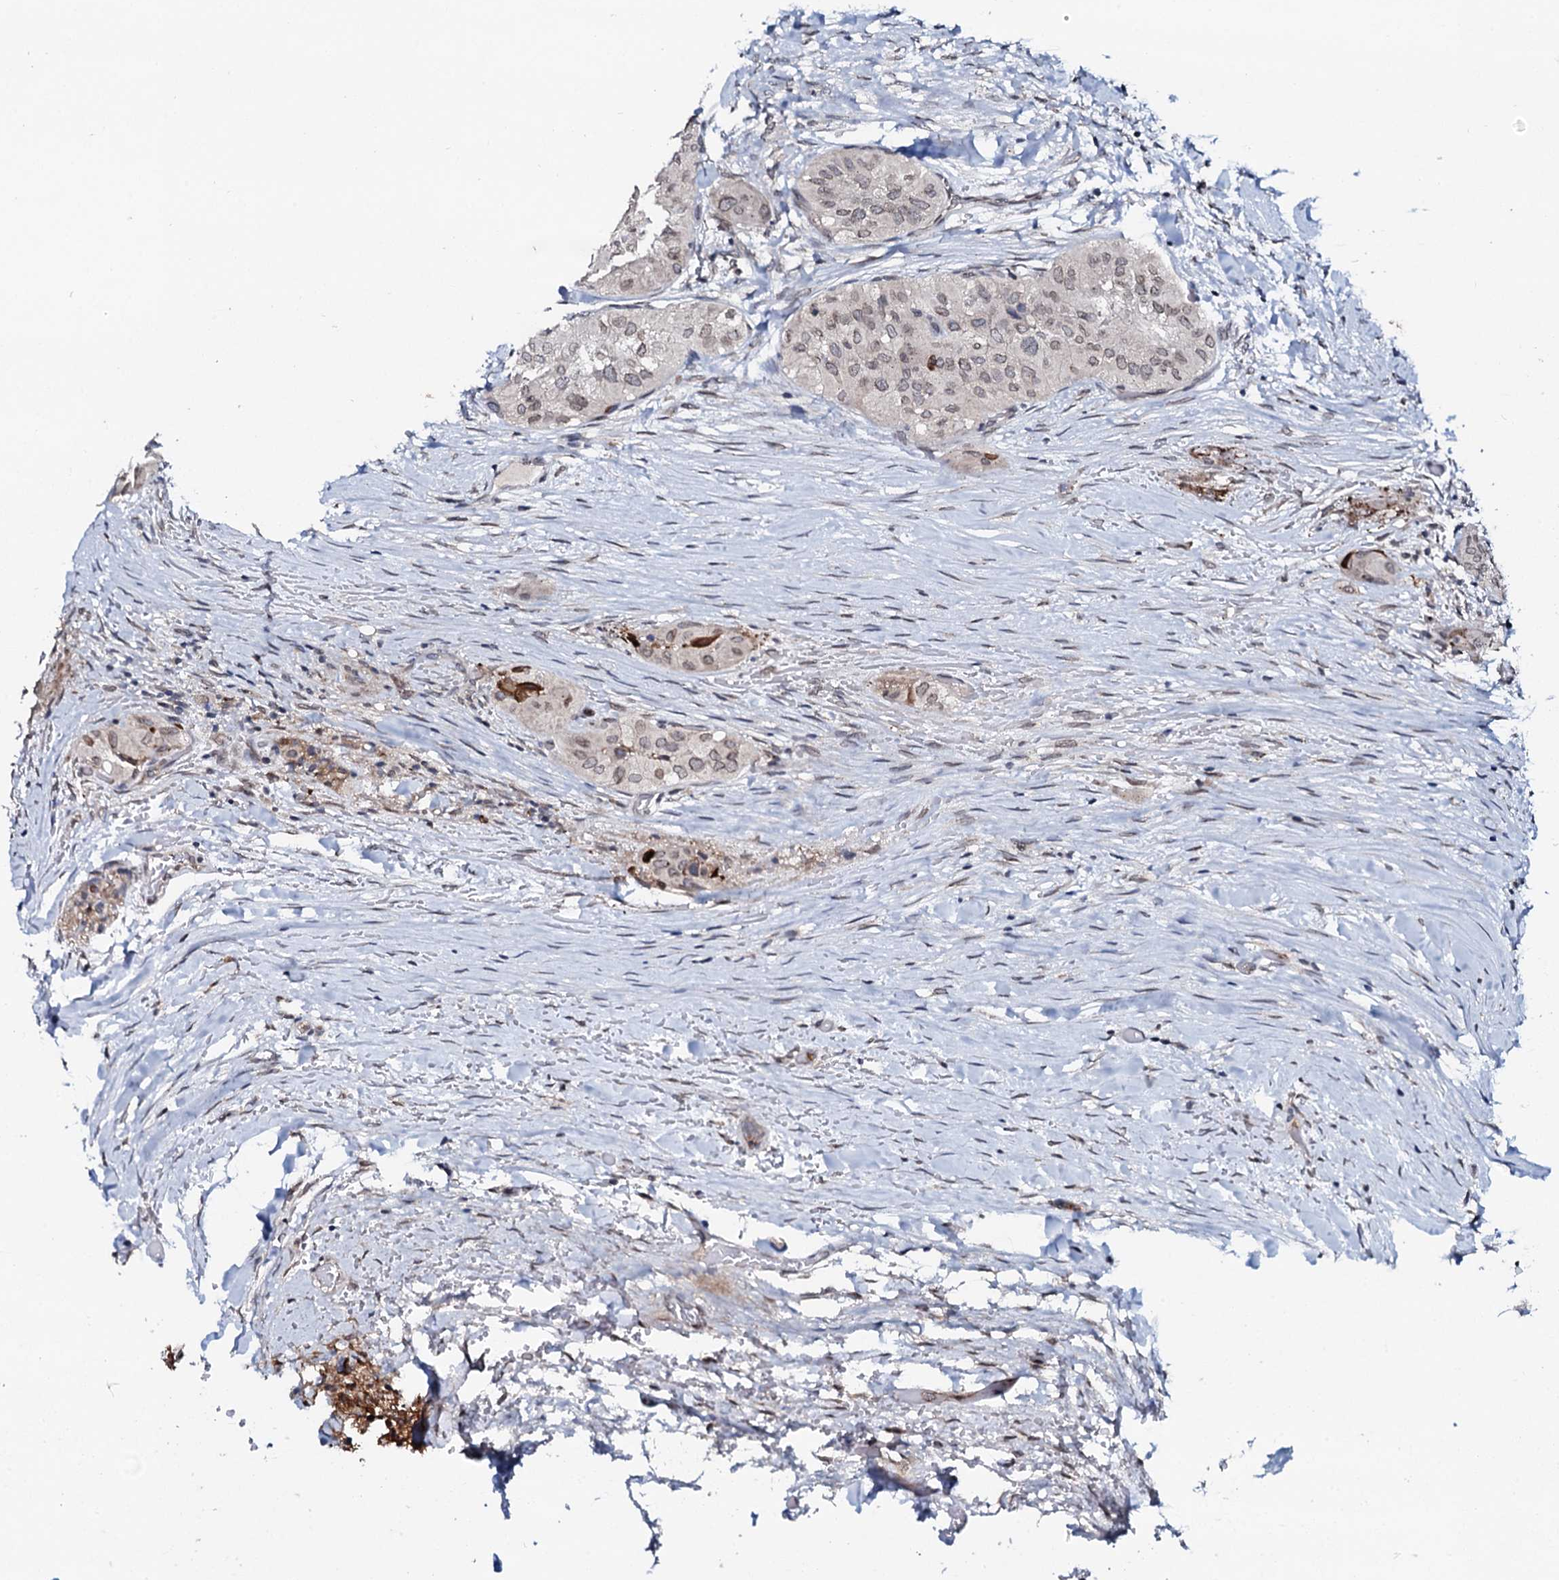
{"staining": {"intensity": "weak", "quantity": ">75%", "location": "cytoplasmic/membranous,nuclear"}, "tissue": "thyroid cancer", "cell_type": "Tumor cells", "image_type": "cancer", "snomed": [{"axis": "morphology", "description": "Papillary adenocarcinoma, NOS"}, {"axis": "topography", "description": "Thyroid gland"}], "caption": "Immunohistochemical staining of thyroid cancer reveals low levels of weak cytoplasmic/membranous and nuclear protein staining in approximately >75% of tumor cells. The protein of interest is stained brown, and the nuclei are stained in blue (DAB IHC with brightfield microscopy, high magnification).", "gene": "SNTA1", "patient": {"sex": "female", "age": 59}}